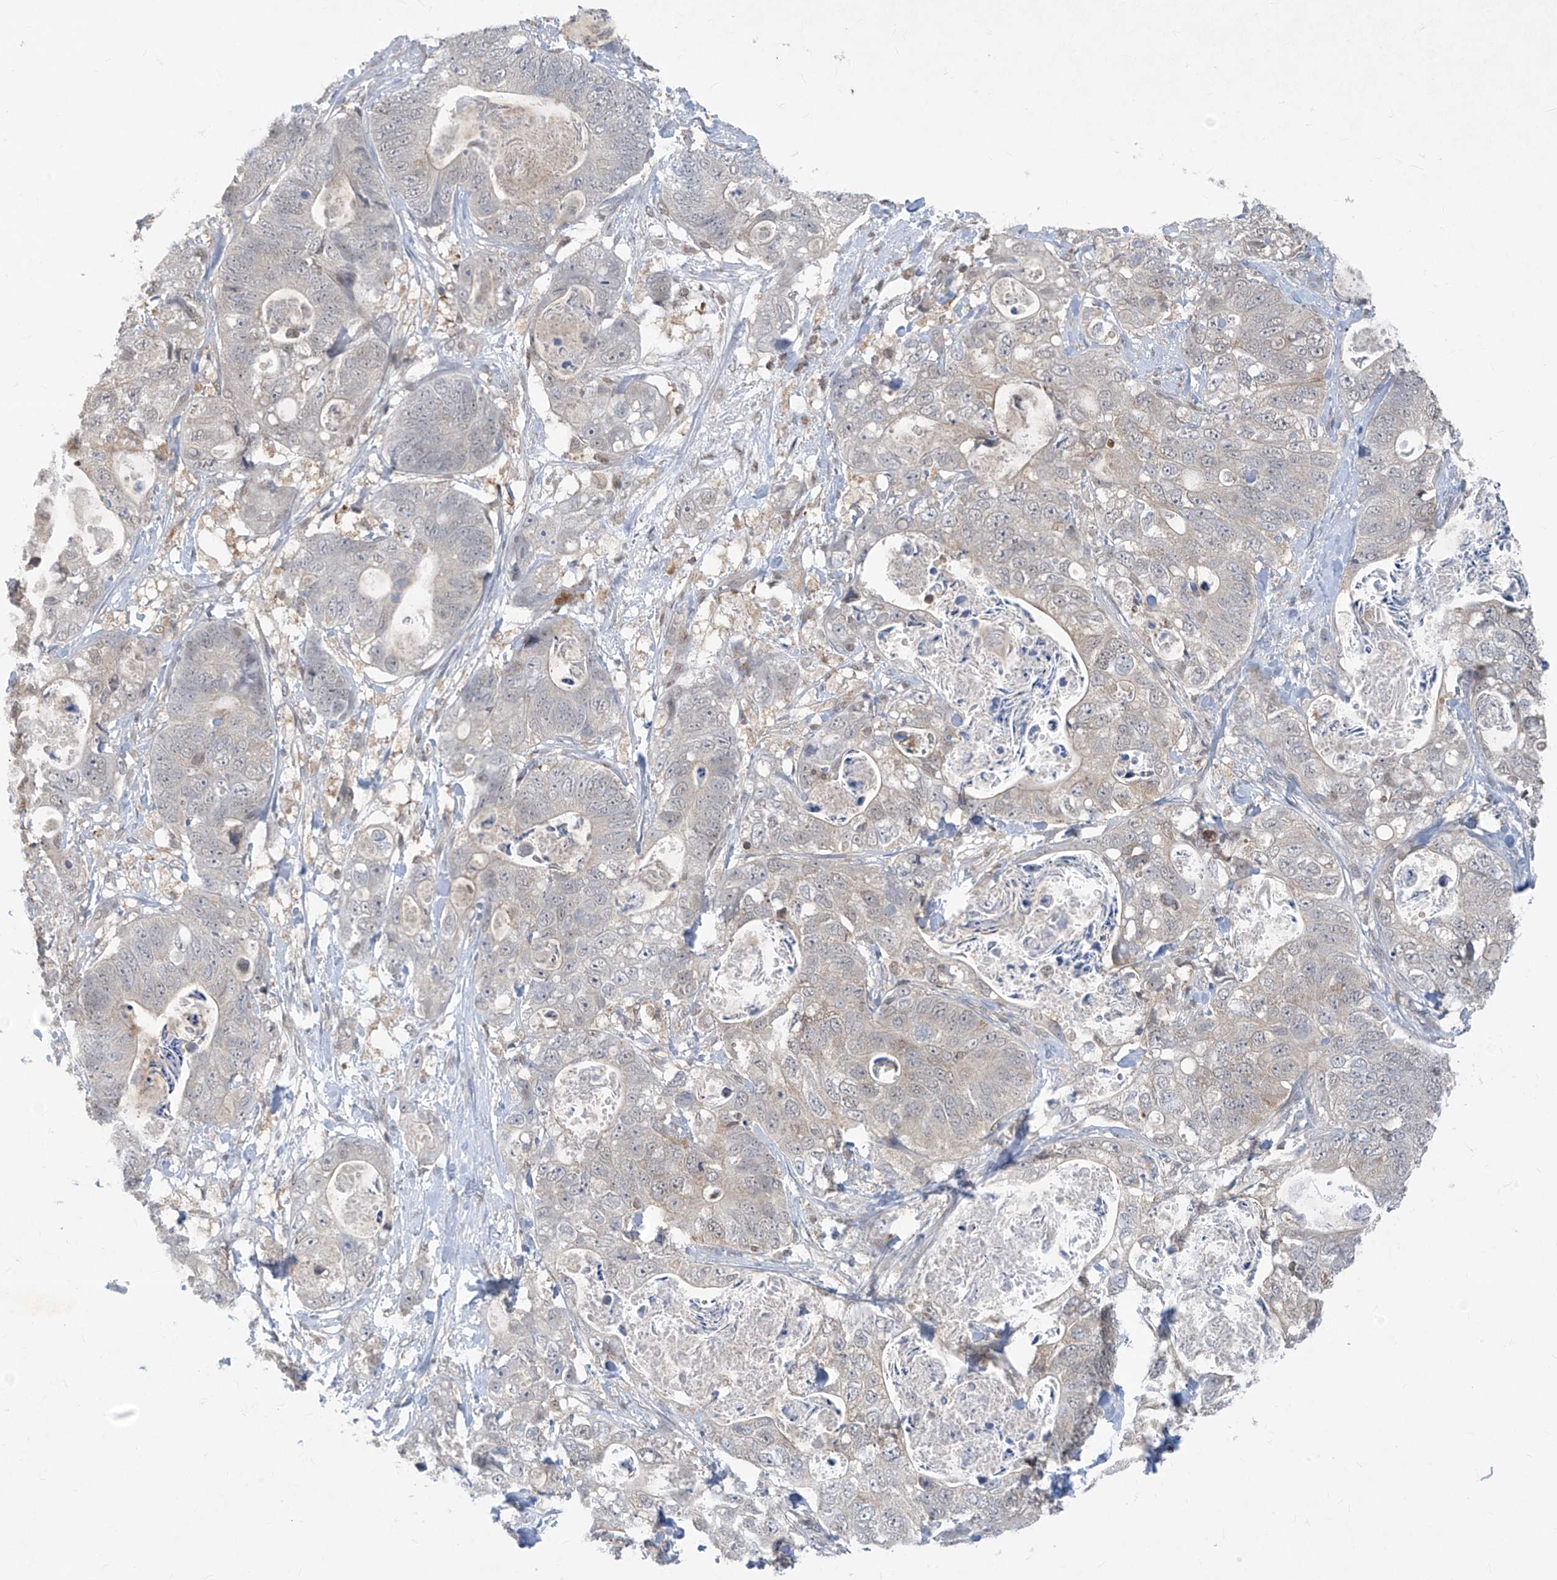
{"staining": {"intensity": "negative", "quantity": "none", "location": "none"}, "tissue": "stomach cancer", "cell_type": "Tumor cells", "image_type": "cancer", "snomed": [{"axis": "morphology", "description": "Normal tissue, NOS"}, {"axis": "morphology", "description": "Adenocarcinoma, NOS"}, {"axis": "topography", "description": "Stomach"}], "caption": "Tumor cells show no significant protein expression in stomach cancer (adenocarcinoma). (DAB (3,3'-diaminobenzidine) immunohistochemistry (IHC) with hematoxylin counter stain).", "gene": "ZNF358", "patient": {"sex": "female", "age": 89}}